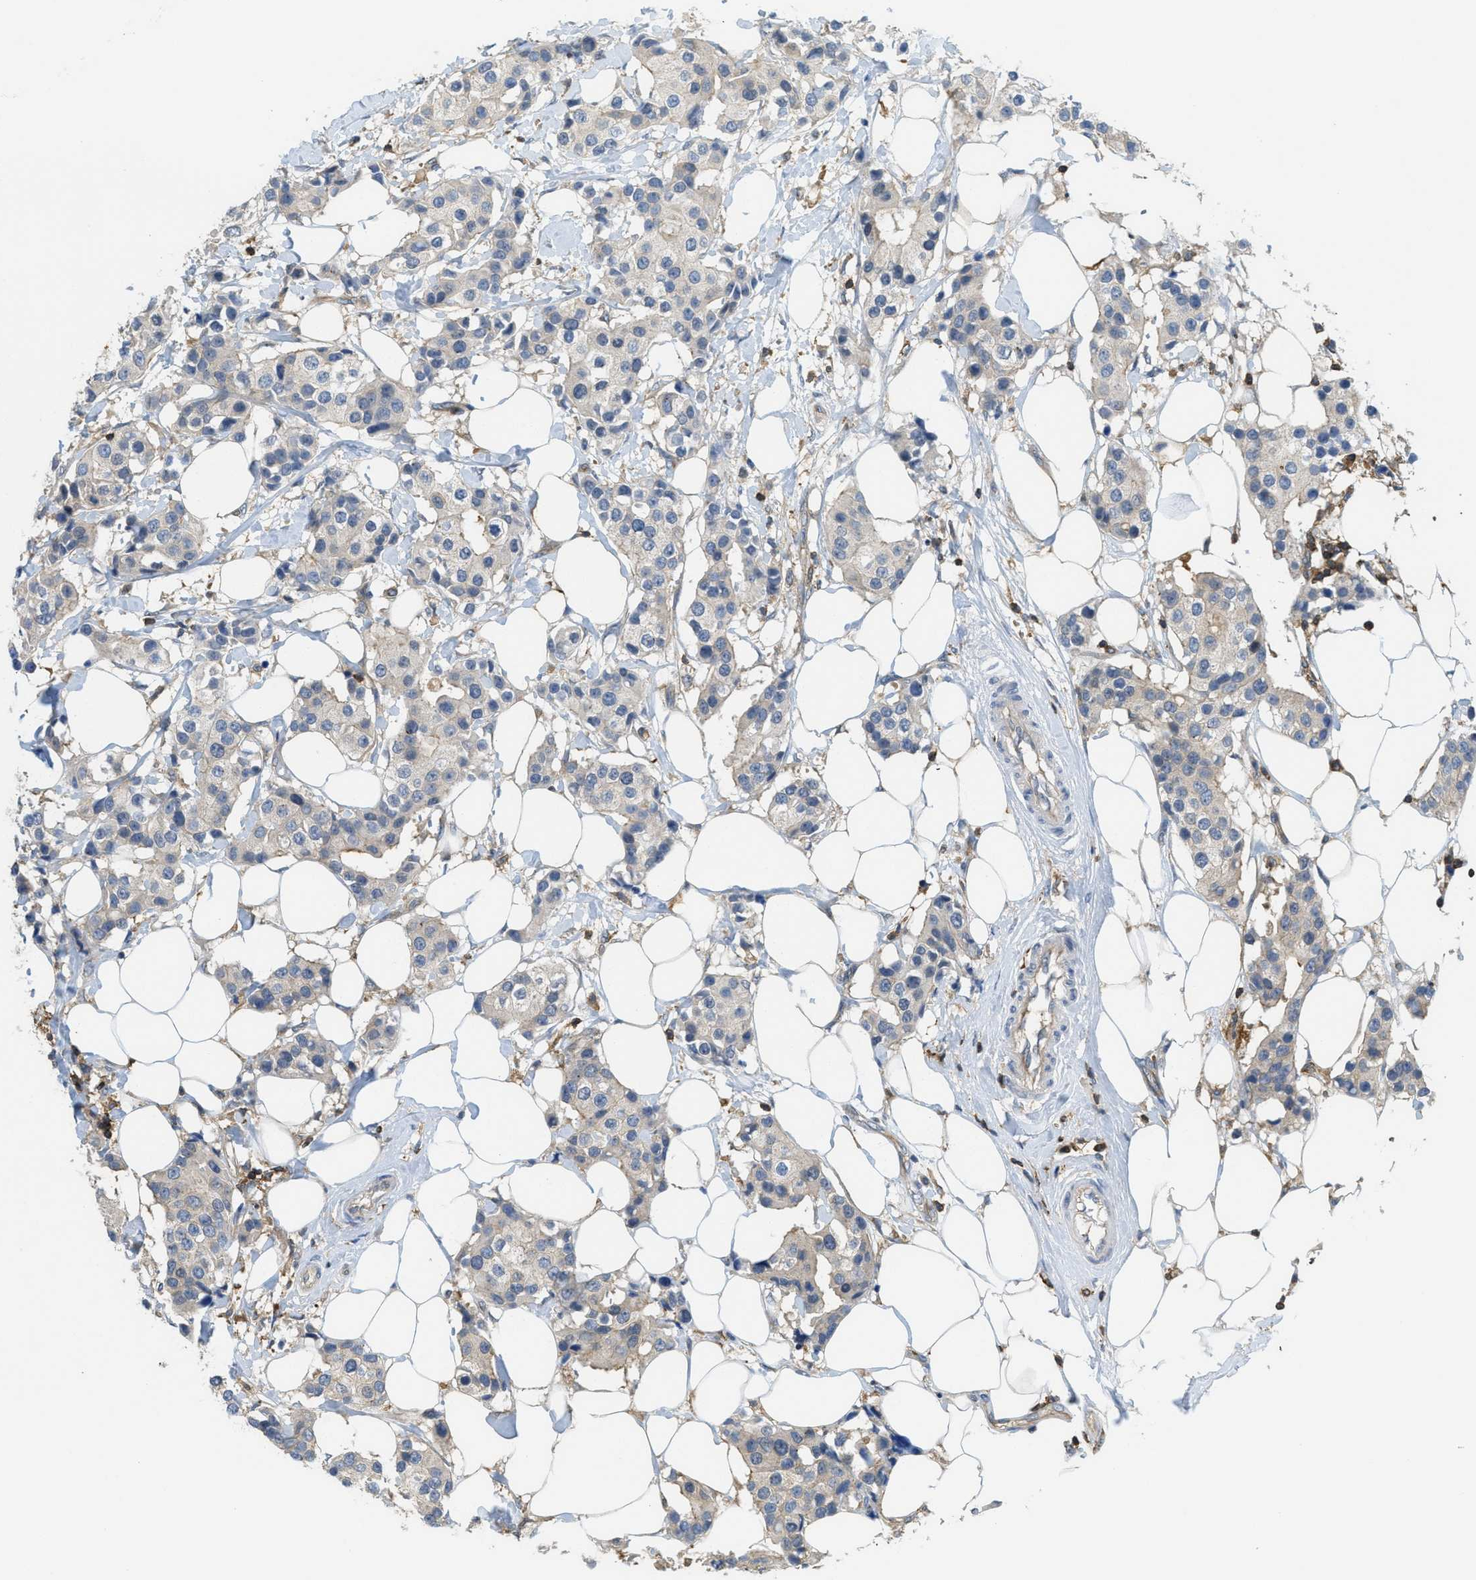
{"staining": {"intensity": "weak", "quantity": "<25%", "location": "cytoplasmic/membranous"}, "tissue": "breast cancer", "cell_type": "Tumor cells", "image_type": "cancer", "snomed": [{"axis": "morphology", "description": "Normal tissue, NOS"}, {"axis": "morphology", "description": "Duct carcinoma"}, {"axis": "topography", "description": "Breast"}], "caption": "Image shows no significant protein staining in tumor cells of breast cancer (invasive ductal carcinoma). (DAB IHC with hematoxylin counter stain).", "gene": "GRIK2", "patient": {"sex": "female", "age": 39}}